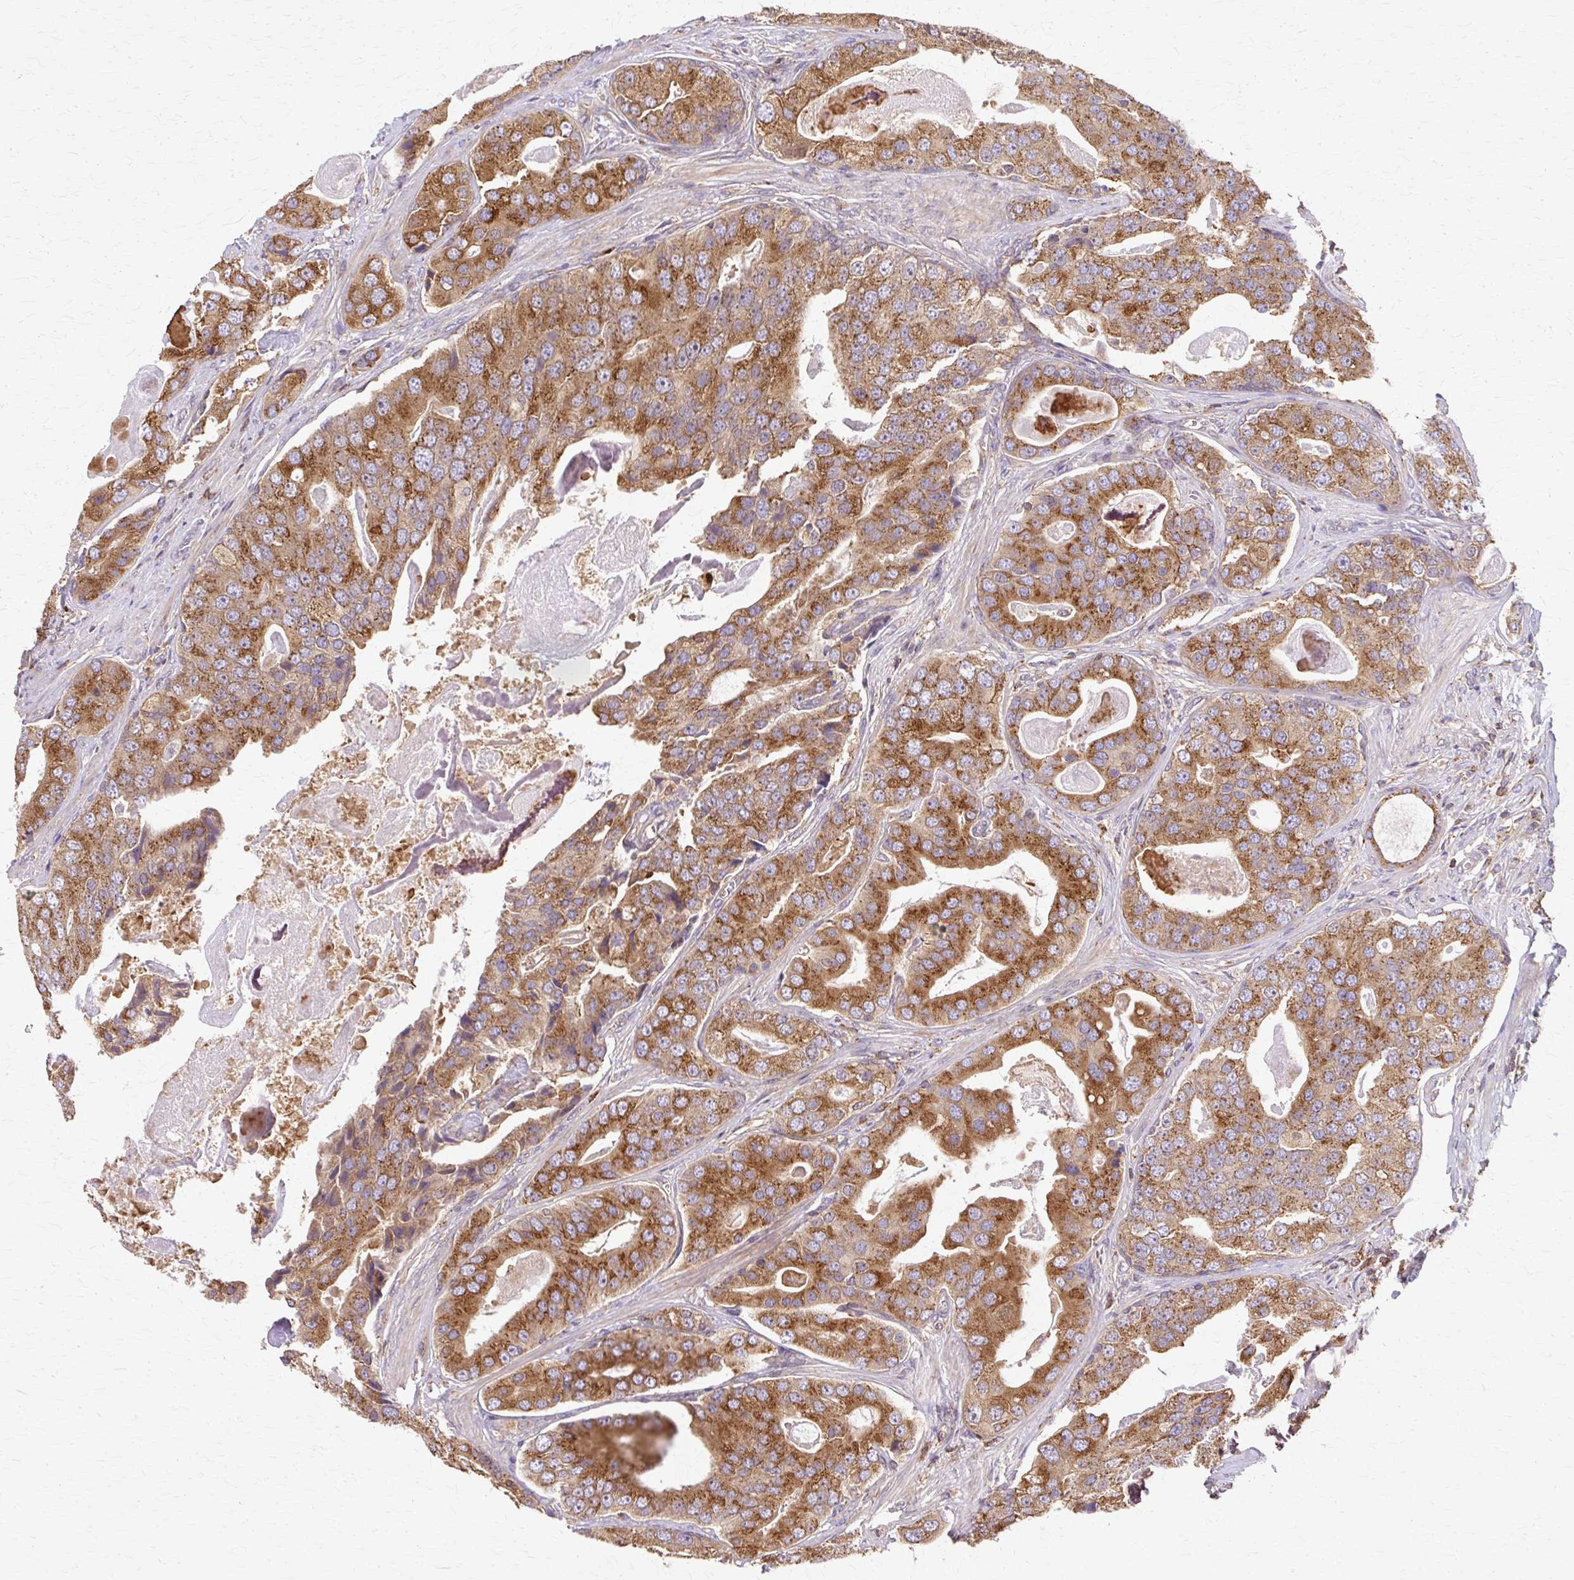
{"staining": {"intensity": "strong", "quantity": ">75%", "location": "cytoplasmic/membranous"}, "tissue": "prostate cancer", "cell_type": "Tumor cells", "image_type": "cancer", "snomed": [{"axis": "morphology", "description": "Adenocarcinoma, High grade"}, {"axis": "topography", "description": "Prostate"}], "caption": "Prostate cancer stained with a protein marker exhibits strong staining in tumor cells.", "gene": "COPB1", "patient": {"sex": "male", "age": 71}}